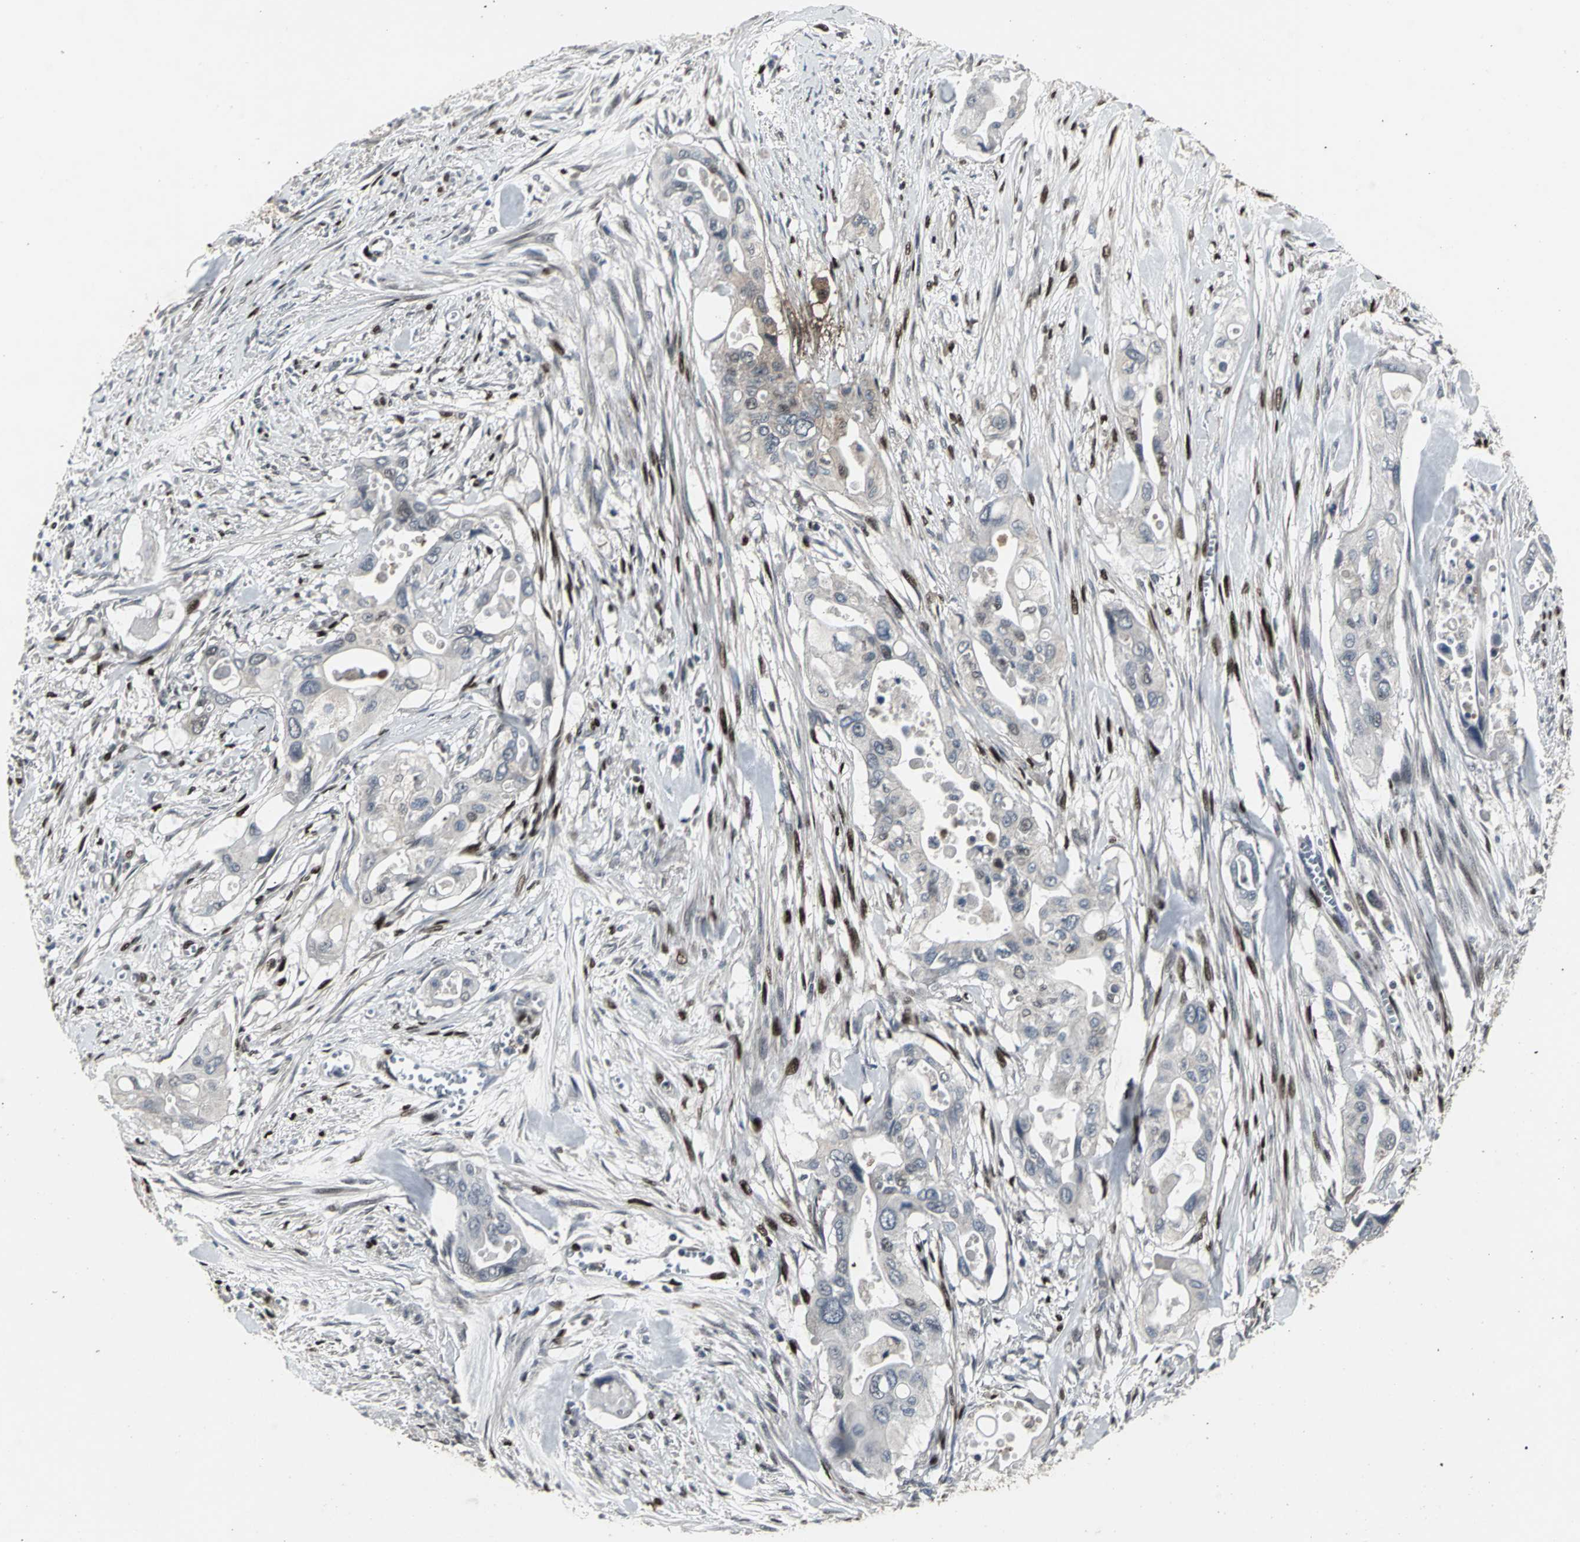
{"staining": {"intensity": "weak", "quantity": "<25%", "location": "cytoplasmic/membranous"}, "tissue": "pancreatic cancer", "cell_type": "Tumor cells", "image_type": "cancer", "snomed": [{"axis": "morphology", "description": "Adenocarcinoma, NOS"}, {"axis": "topography", "description": "Pancreas"}], "caption": "The micrograph shows no significant positivity in tumor cells of pancreatic cancer (adenocarcinoma). (Stains: DAB (3,3'-diaminobenzidine) immunohistochemistry (IHC) with hematoxylin counter stain, Microscopy: brightfield microscopy at high magnification).", "gene": "SRF", "patient": {"sex": "male", "age": 77}}